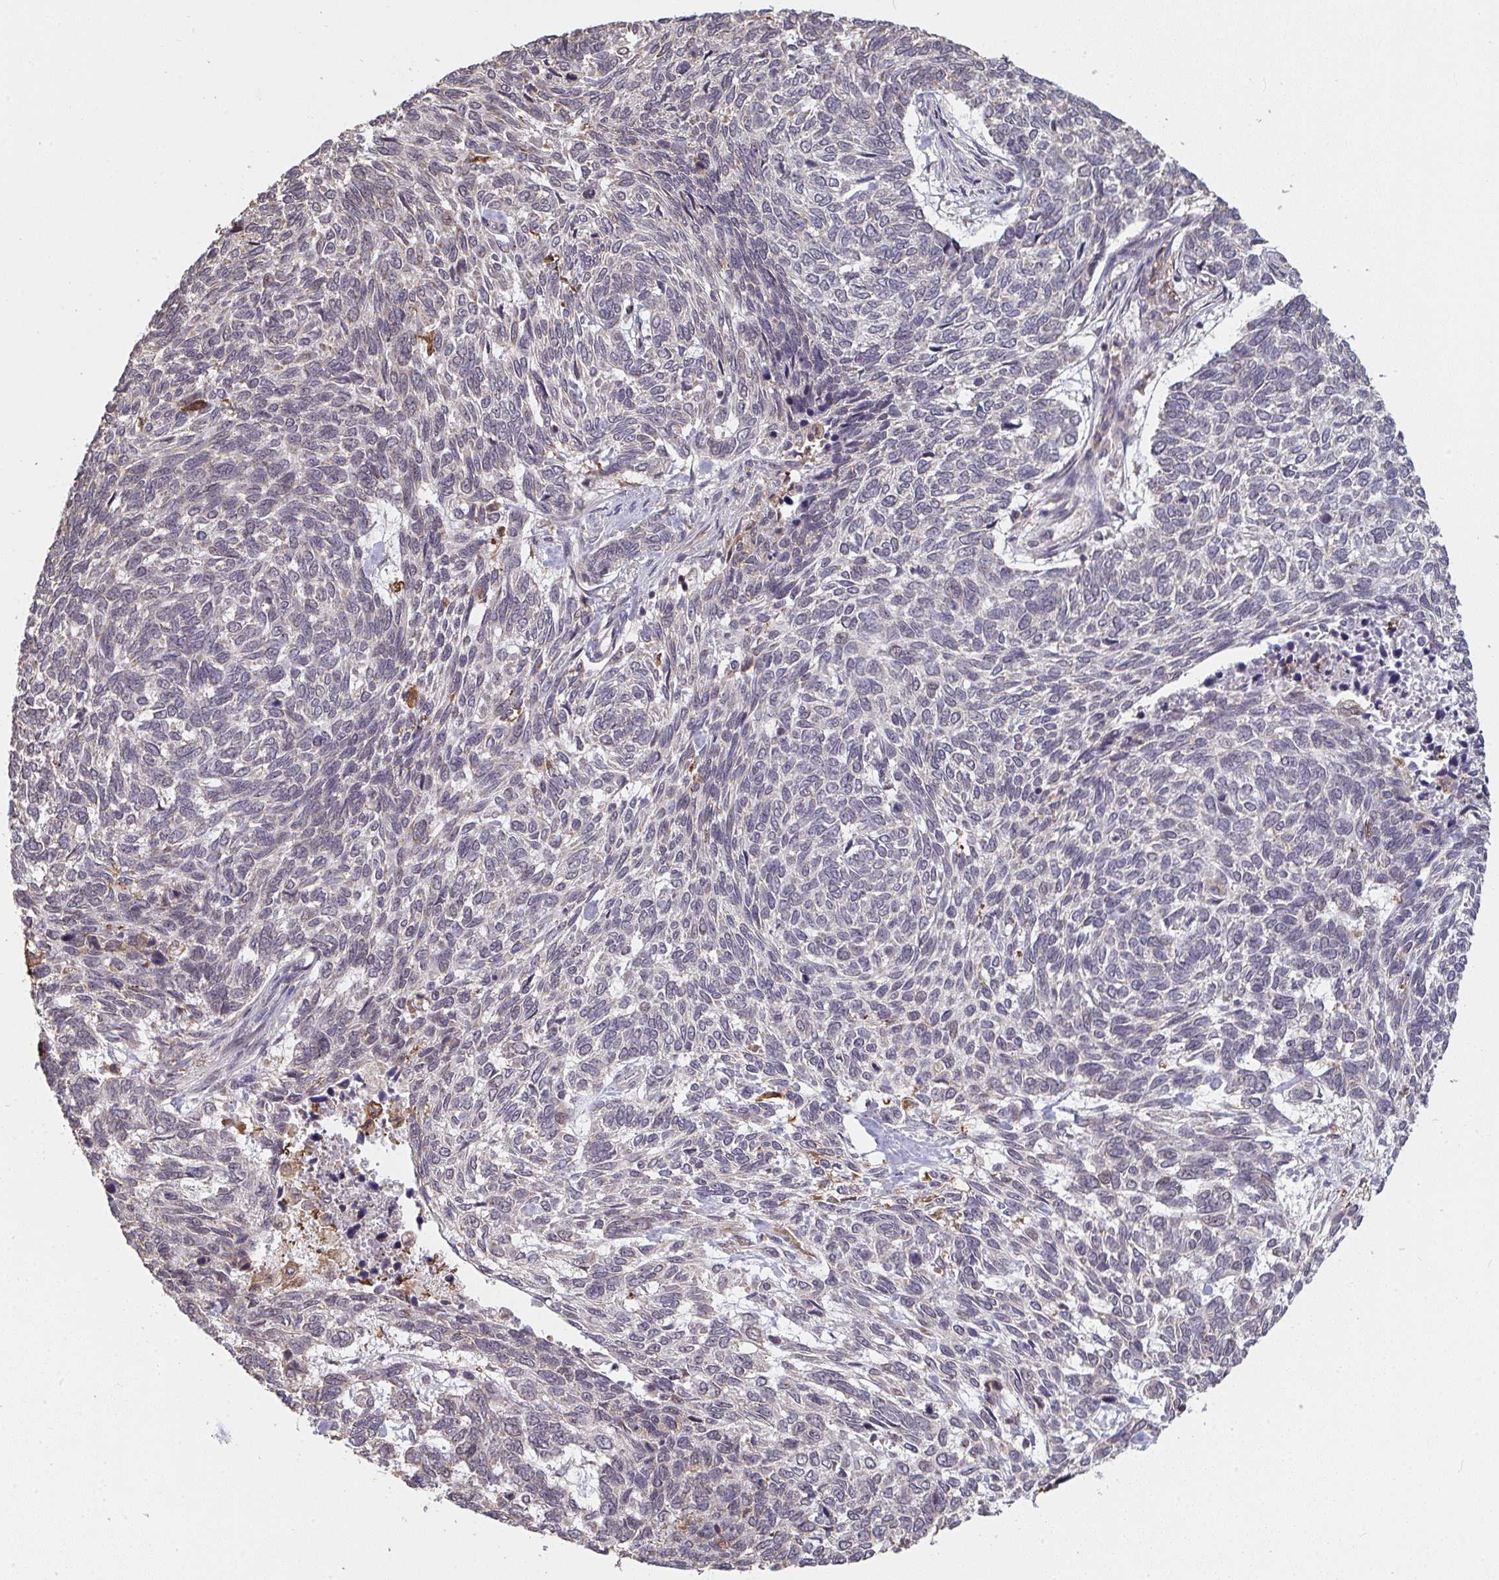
{"staining": {"intensity": "negative", "quantity": "none", "location": "none"}, "tissue": "skin cancer", "cell_type": "Tumor cells", "image_type": "cancer", "snomed": [{"axis": "morphology", "description": "Basal cell carcinoma"}, {"axis": "topography", "description": "Skin"}], "caption": "An image of basal cell carcinoma (skin) stained for a protein exhibits no brown staining in tumor cells.", "gene": "SAP30", "patient": {"sex": "female", "age": 65}}